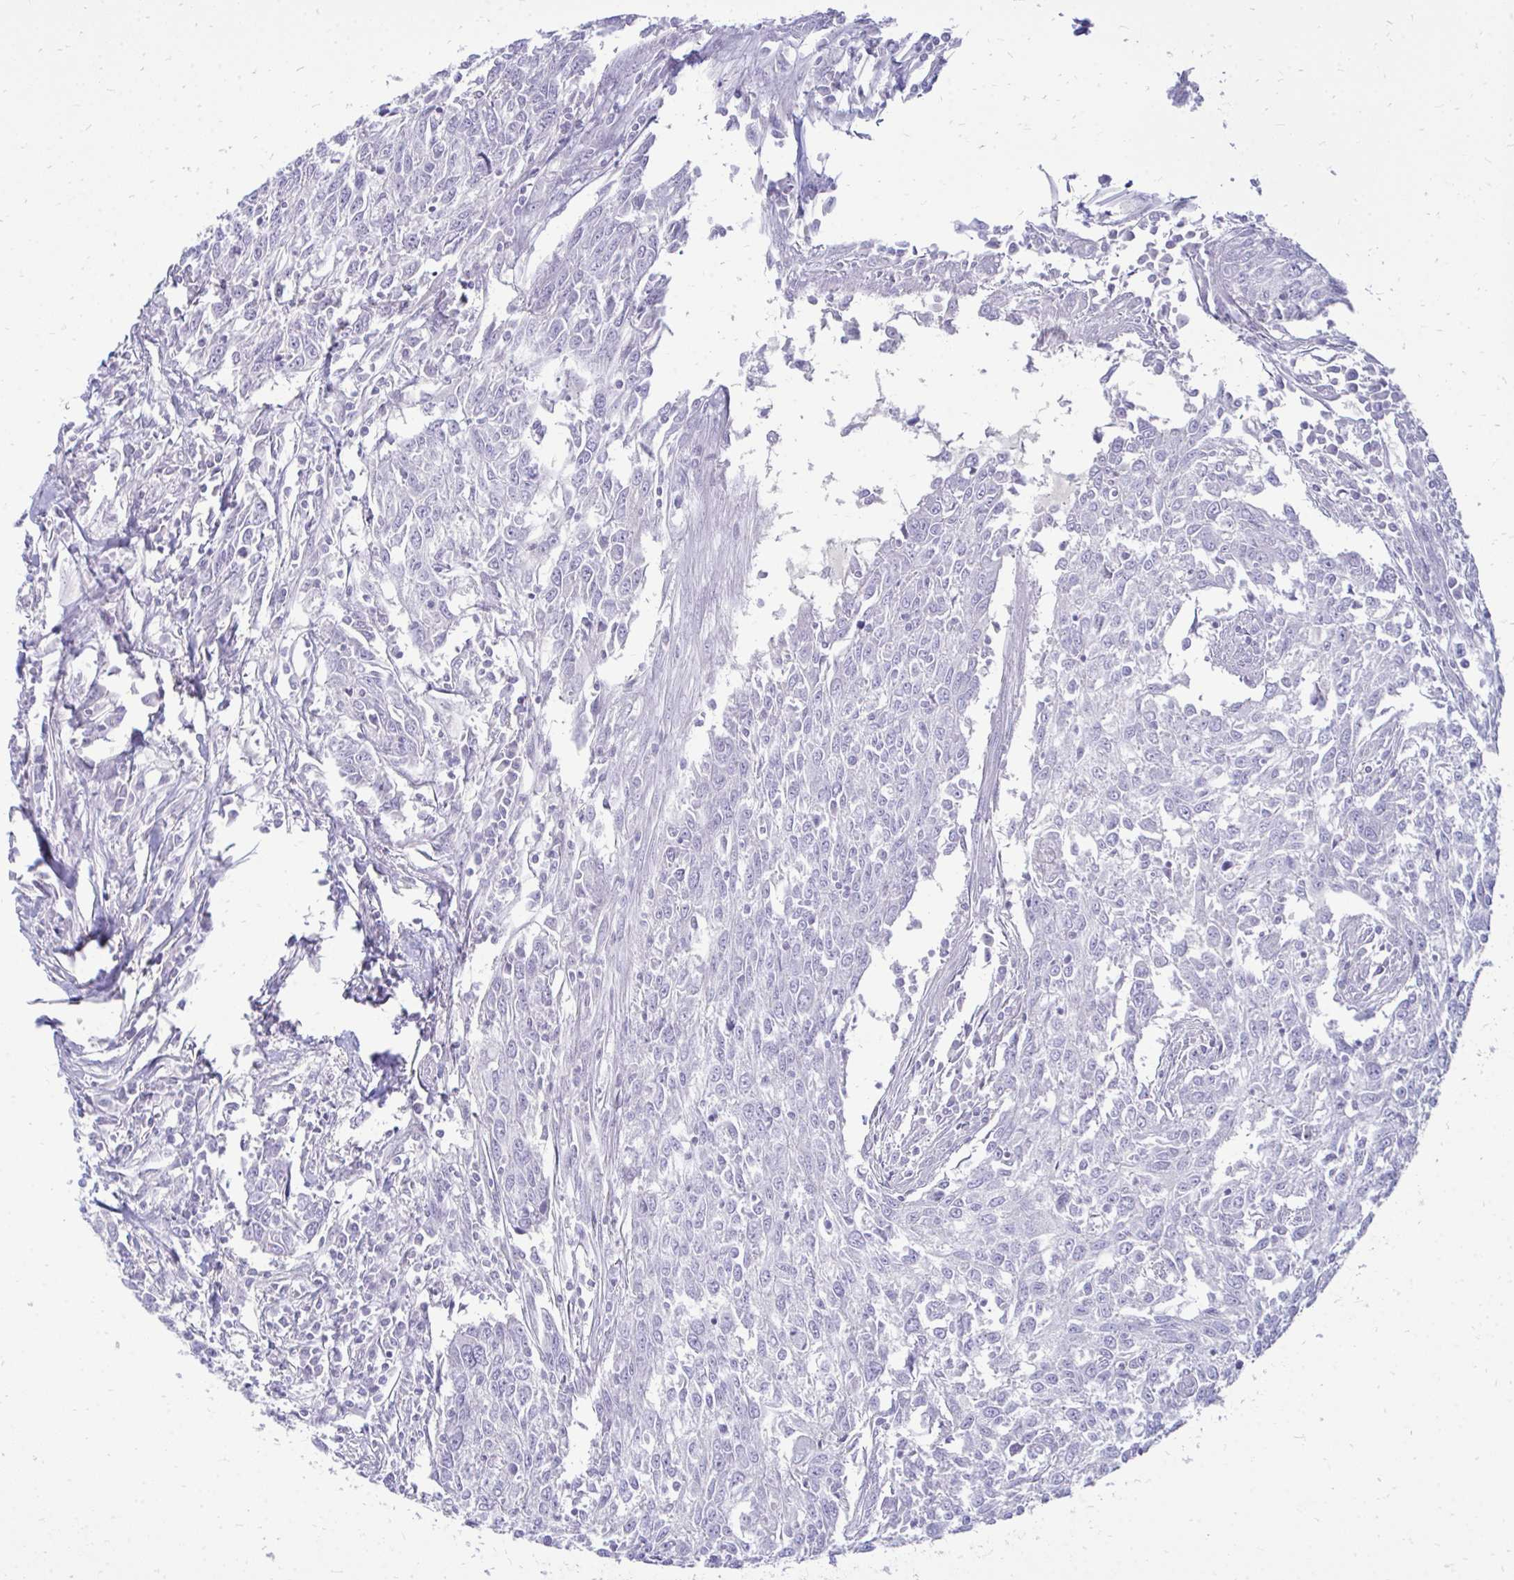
{"staining": {"intensity": "negative", "quantity": "none", "location": "none"}, "tissue": "breast cancer", "cell_type": "Tumor cells", "image_type": "cancer", "snomed": [{"axis": "morphology", "description": "Duct carcinoma"}, {"axis": "topography", "description": "Breast"}], "caption": "The IHC histopathology image has no significant expression in tumor cells of infiltrating ductal carcinoma (breast) tissue.", "gene": "FABP3", "patient": {"sex": "female", "age": 50}}